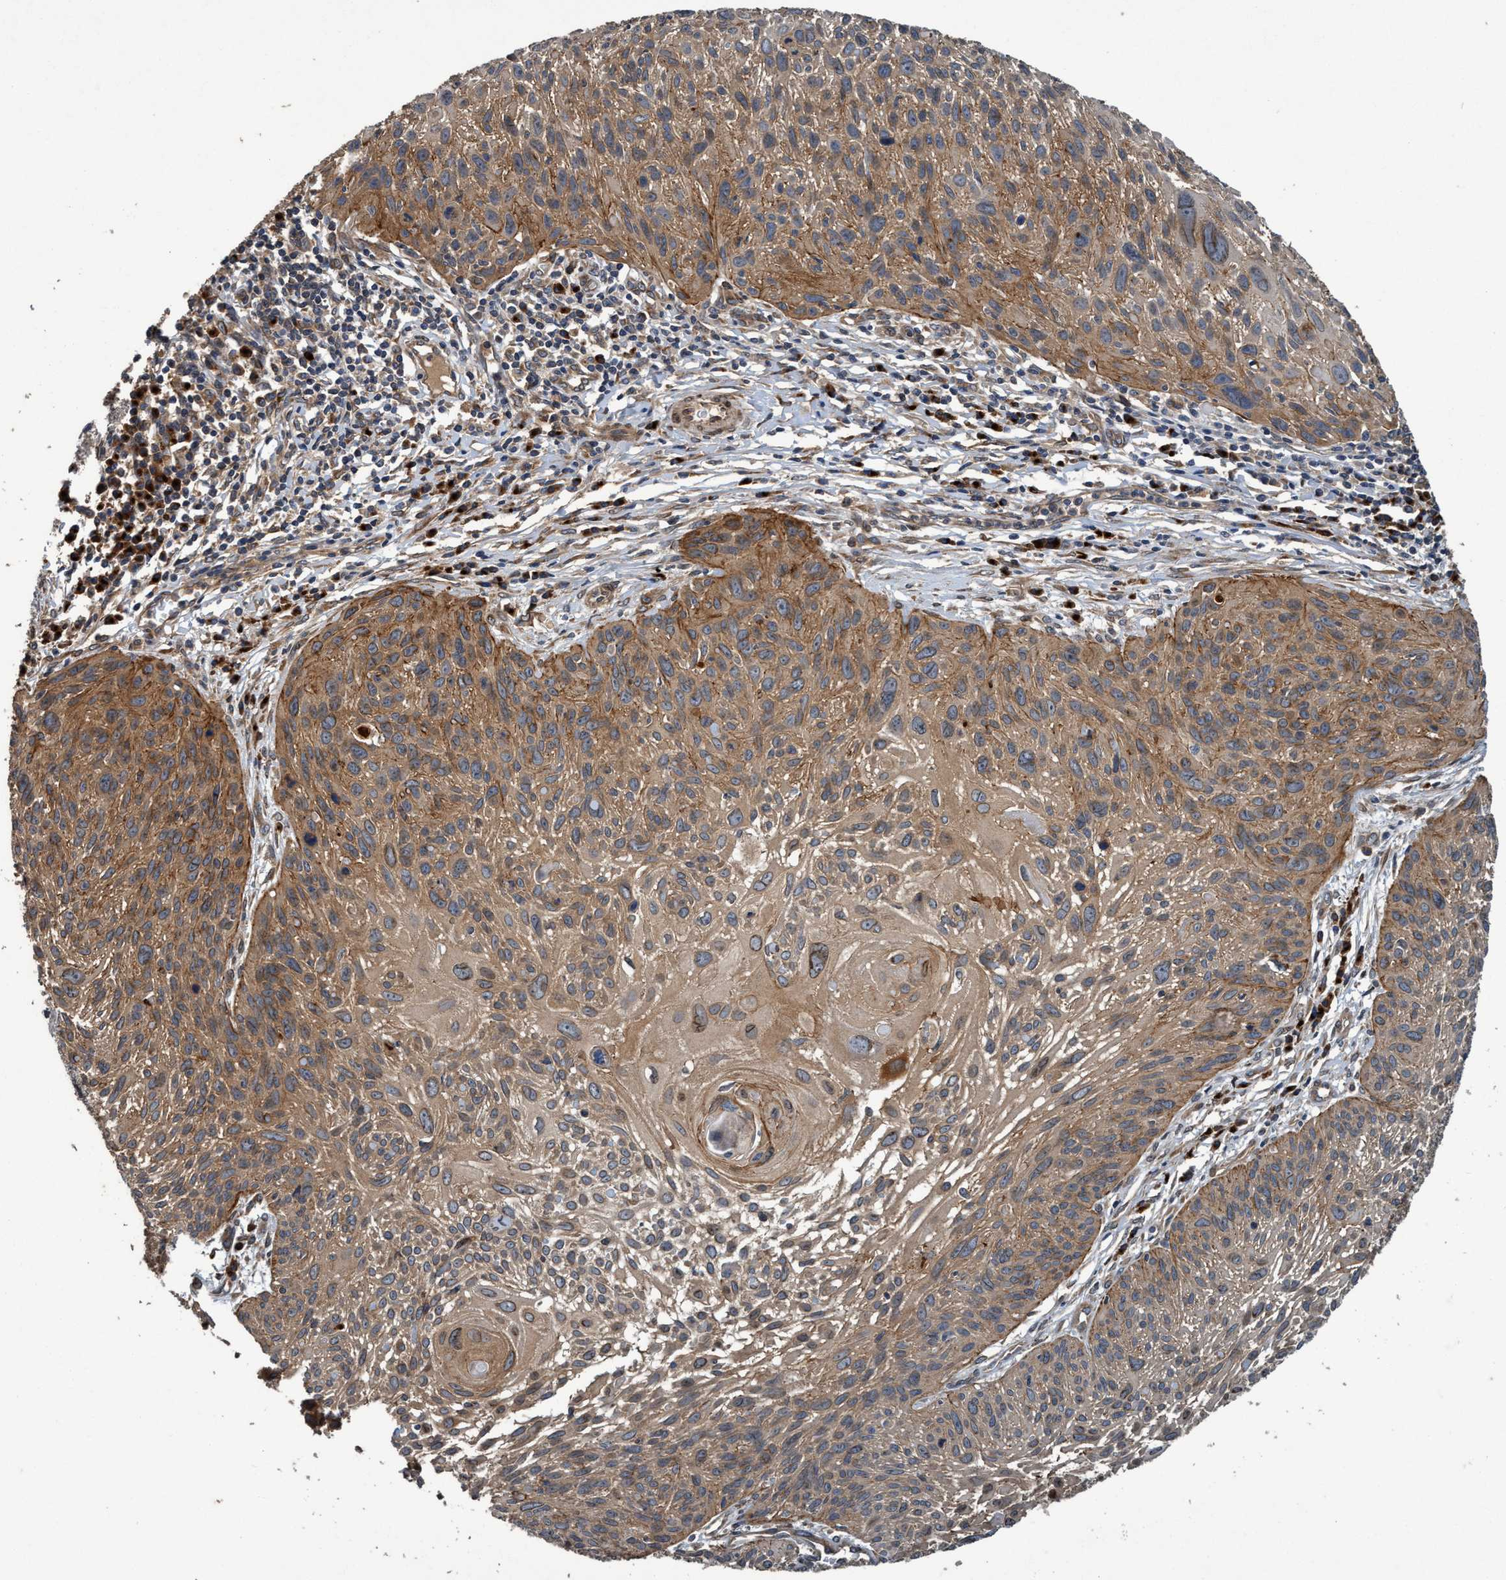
{"staining": {"intensity": "moderate", "quantity": ">75%", "location": "cytoplasmic/membranous"}, "tissue": "cervical cancer", "cell_type": "Tumor cells", "image_type": "cancer", "snomed": [{"axis": "morphology", "description": "Squamous cell carcinoma, NOS"}, {"axis": "topography", "description": "Cervix"}], "caption": "Cervical cancer tissue demonstrates moderate cytoplasmic/membranous positivity in about >75% of tumor cells", "gene": "MACC1", "patient": {"sex": "female", "age": 51}}